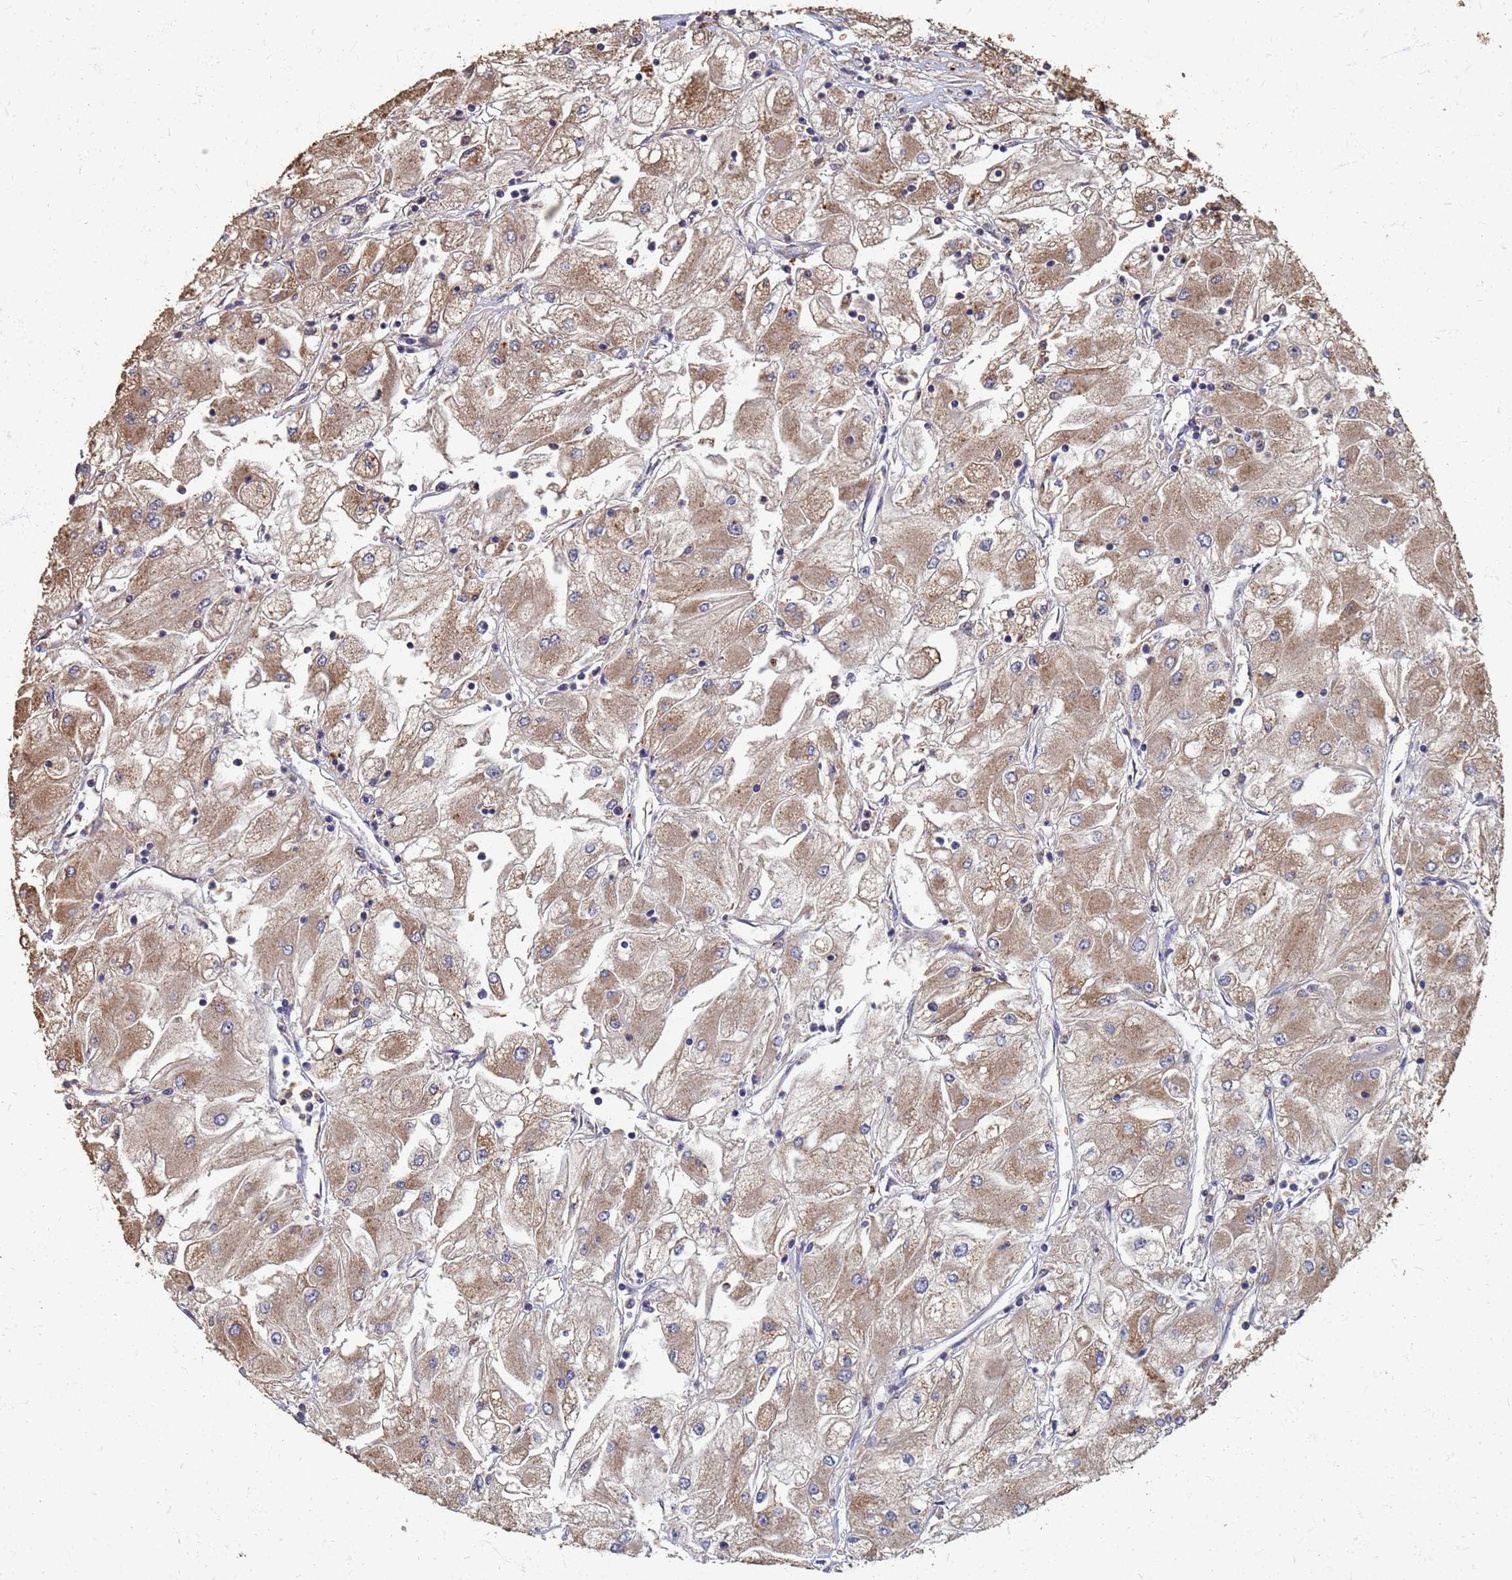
{"staining": {"intensity": "moderate", "quantity": ">75%", "location": "cytoplasmic/membranous"}, "tissue": "renal cancer", "cell_type": "Tumor cells", "image_type": "cancer", "snomed": [{"axis": "morphology", "description": "Adenocarcinoma, NOS"}, {"axis": "topography", "description": "Kidney"}], "caption": "This is an image of IHC staining of adenocarcinoma (renal), which shows moderate staining in the cytoplasmic/membranous of tumor cells.", "gene": "DPH5", "patient": {"sex": "male", "age": 80}}